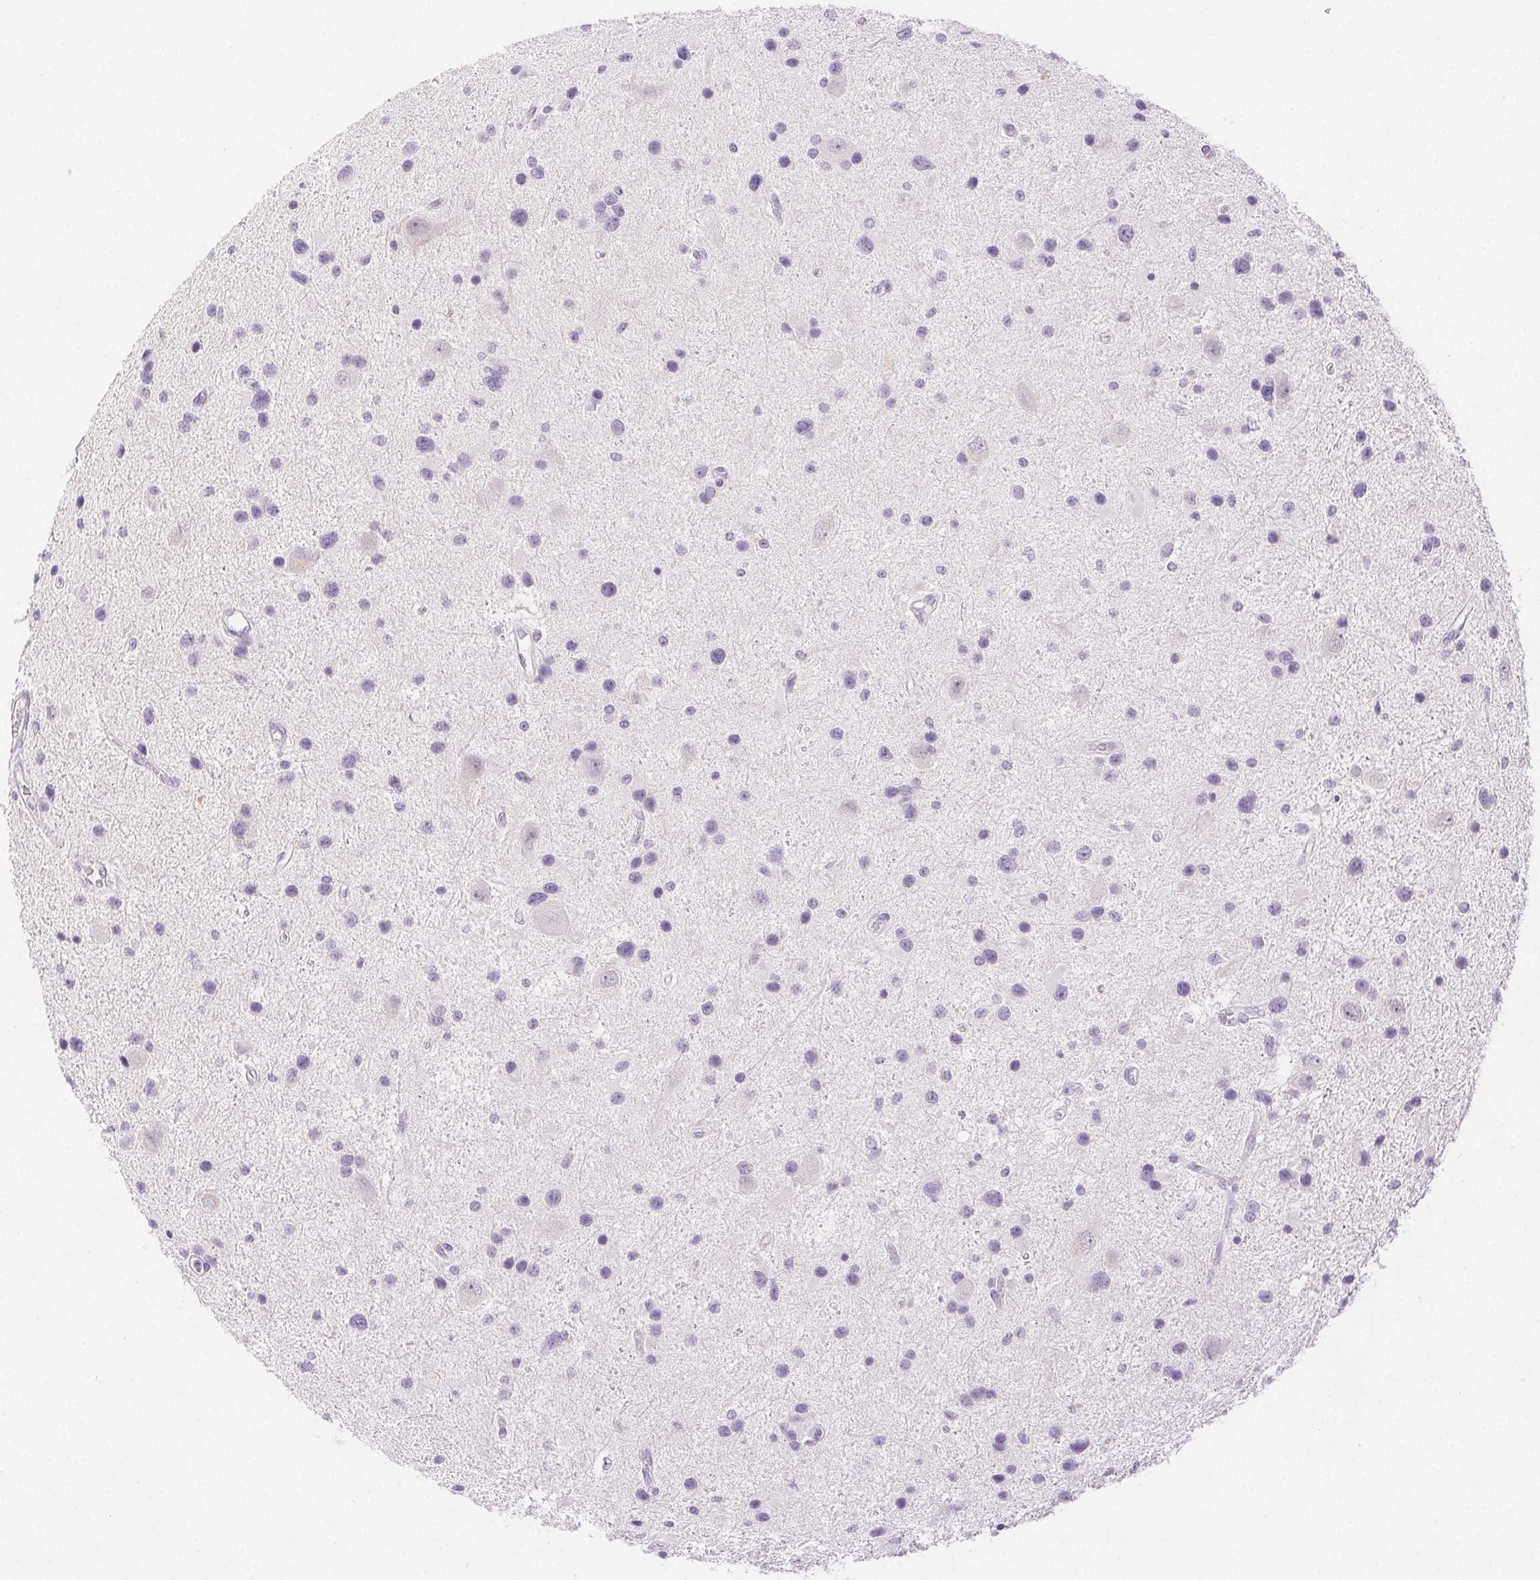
{"staining": {"intensity": "negative", "quantity": "none", "location": "none"}, "tissue": "glioma", "cell_type": "Tumor cells", "image_type": "cancer", "snomed": [{"axis": "morphology", "description": "Glioma, malignant, Low grade"}, {"axis": "topography", "description": "Brain"}], "caption": "A histopathology image of human glioma is negative for staining in tumor cells.", "gene": "SPACA4", "patient": {"sex": "female", "age": 32}}